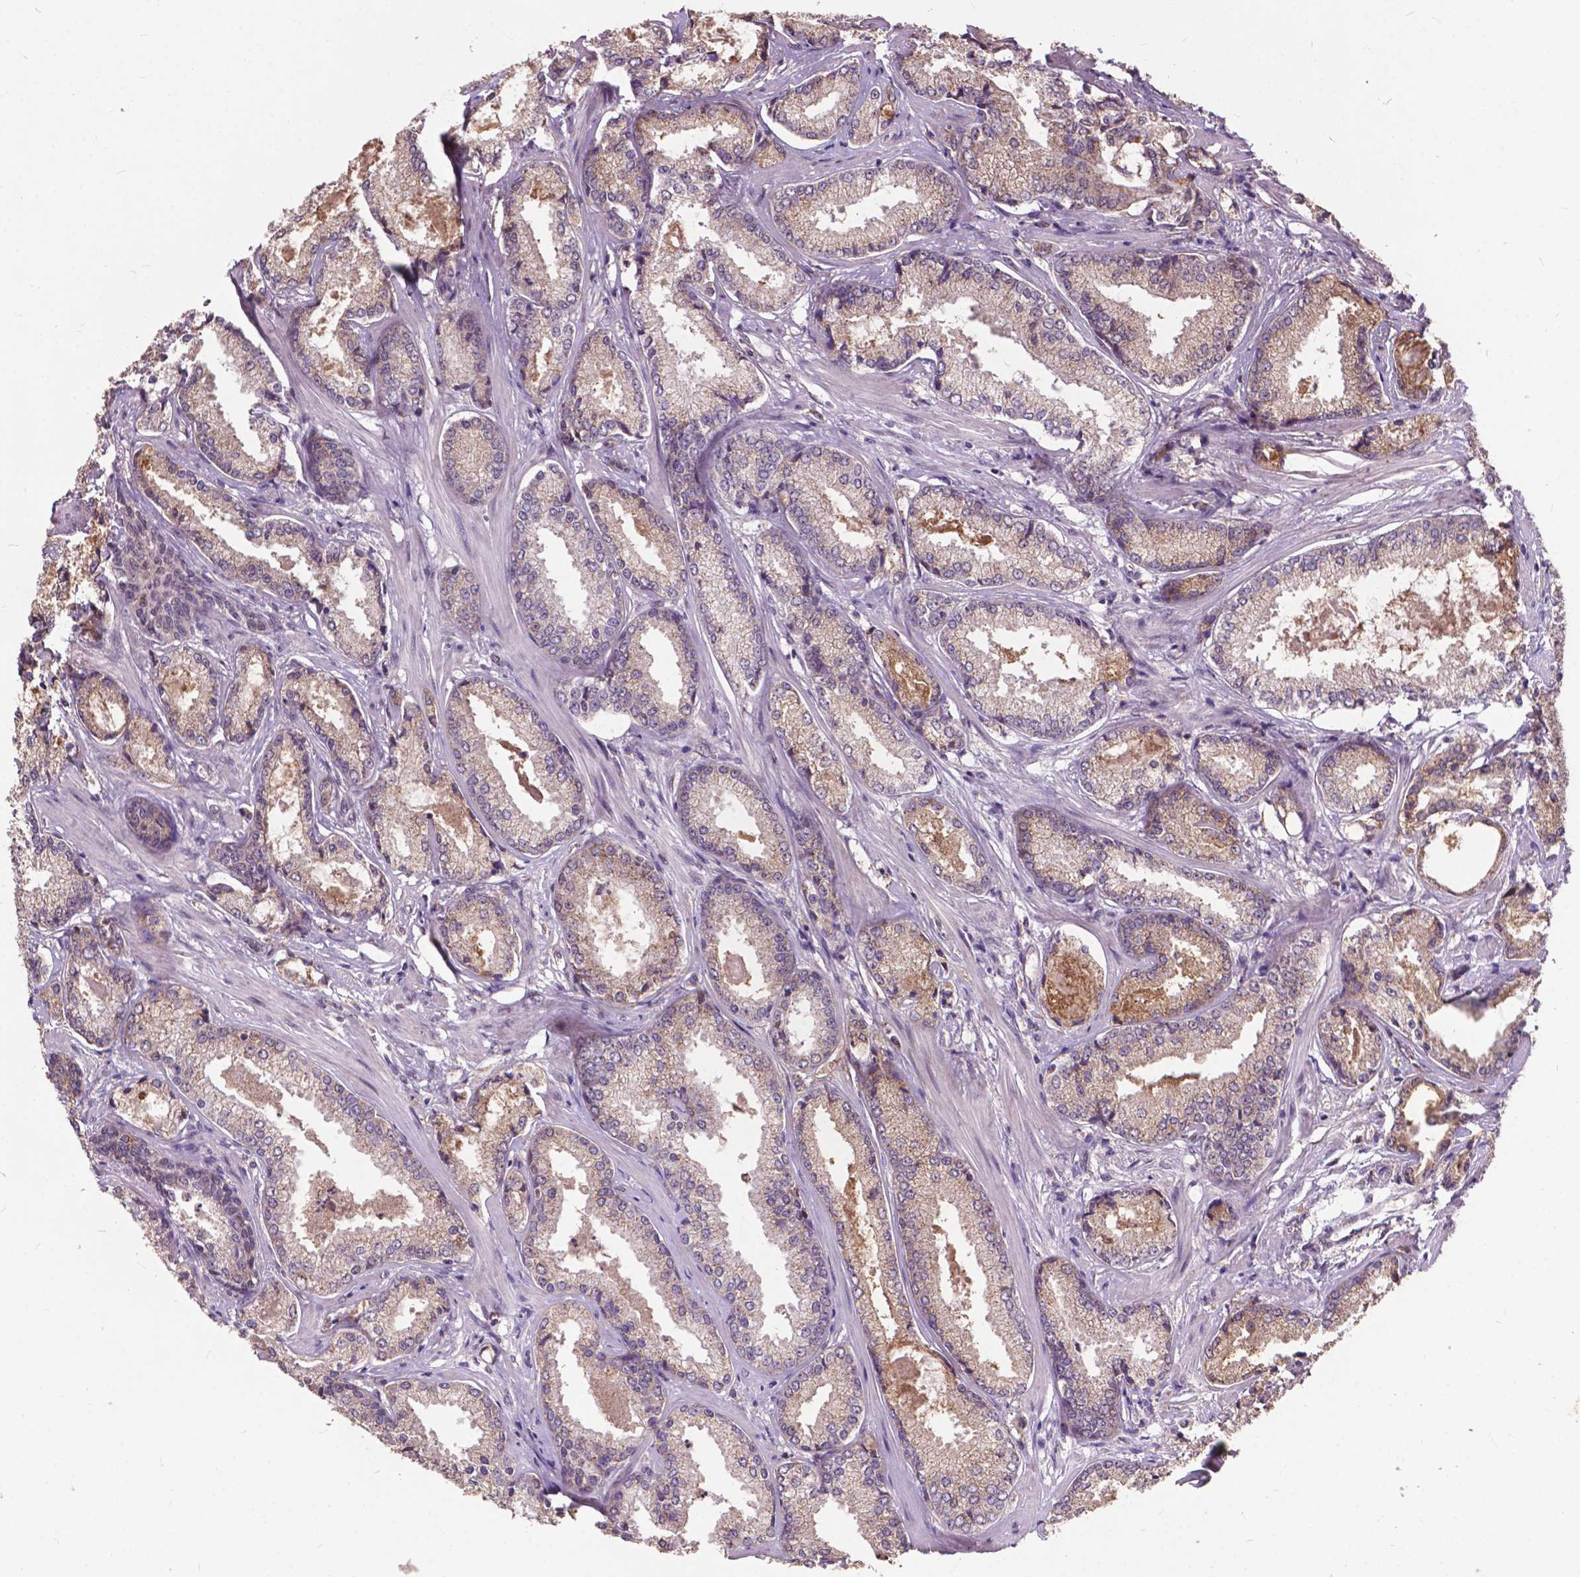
{"staining": {"intensity": "weak", "quantity": "25%-75%", "location": "cytoplasmic/membranous,nuclear"}, "tissue": "prostate cancer", "cell_type": "Tumor cells", "image_type": "cancer", "snomed": [{"axis": "morphology", "description": "Adenocarcinoma, Low grade"}, {"axis": "topography", "description": "Prostate"}], "caption": "This histopathology image displays immunohistochemistry staining of prostate adenocarcinoma (low-grade), with low weak cytoplasmic/membranous and nuclear expression in approximately 25%-75% of tumor cells.", "gene": "MSH2", "patient": {"sex": "male", "age": 56}}